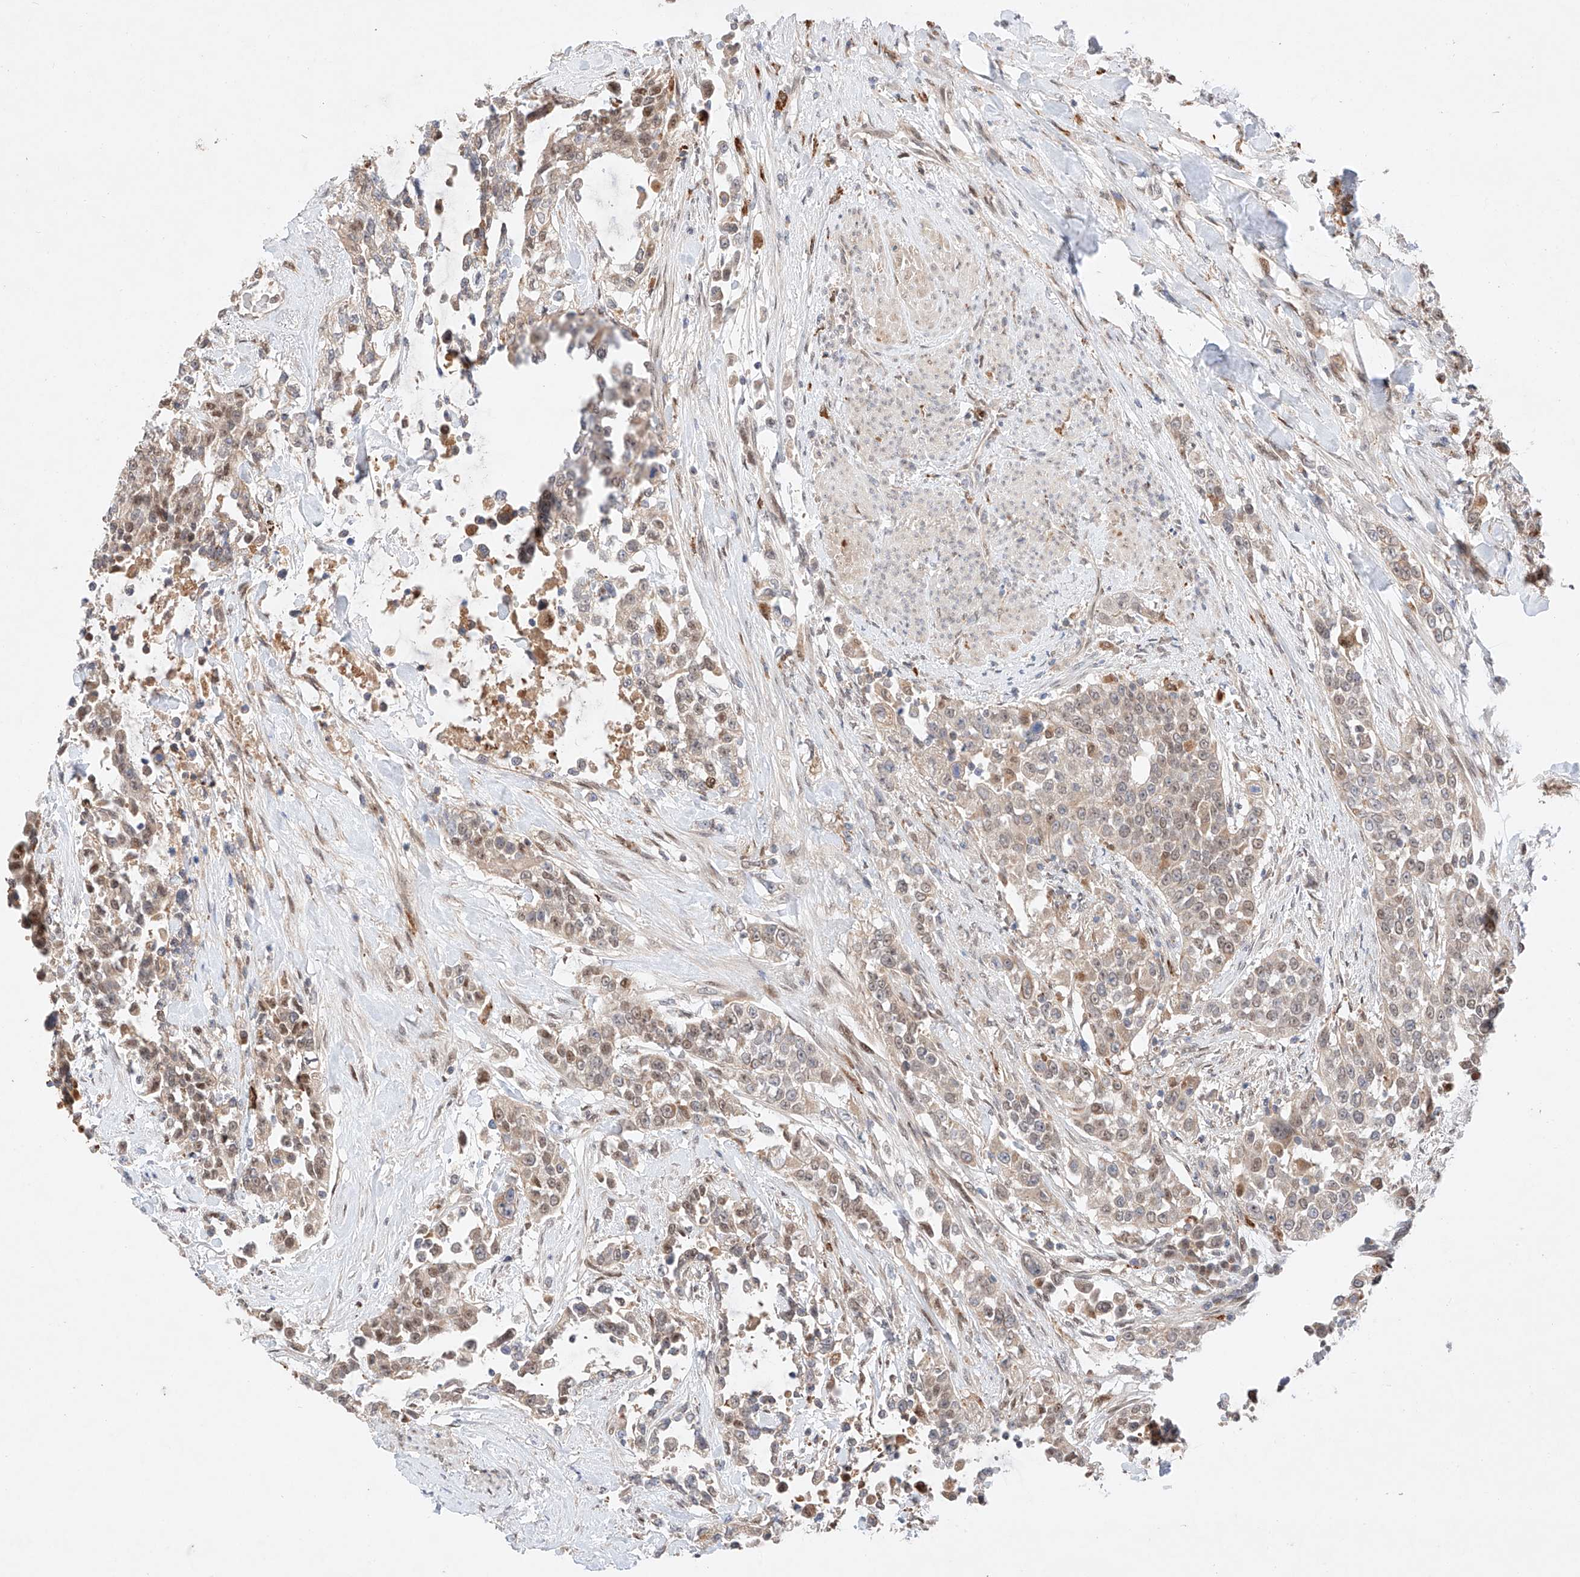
{"staining": {"intensity": "weak", "quantity": ">75%", "location": "cytoplasmic/membranous,nuclear"}, "tissue": "urothelial cancer", "cell_type": "Tumor cells", "image_type": "cancer", "snomed": [{"axis": "morphology", "description": "Urothelial carcinoma, High grade"}, {"axis": "topography", "description": "Urinary bladder"}], "caption": "Urothelial carcinoma (high-grade) was stained to show a protein in brown. There is low levels of weak cytoplasmic/membranous and nuclear expression in about >75% of tumor cells.", "gene": "GCNT1", "patient": {"sex": "female", "age": 80}}